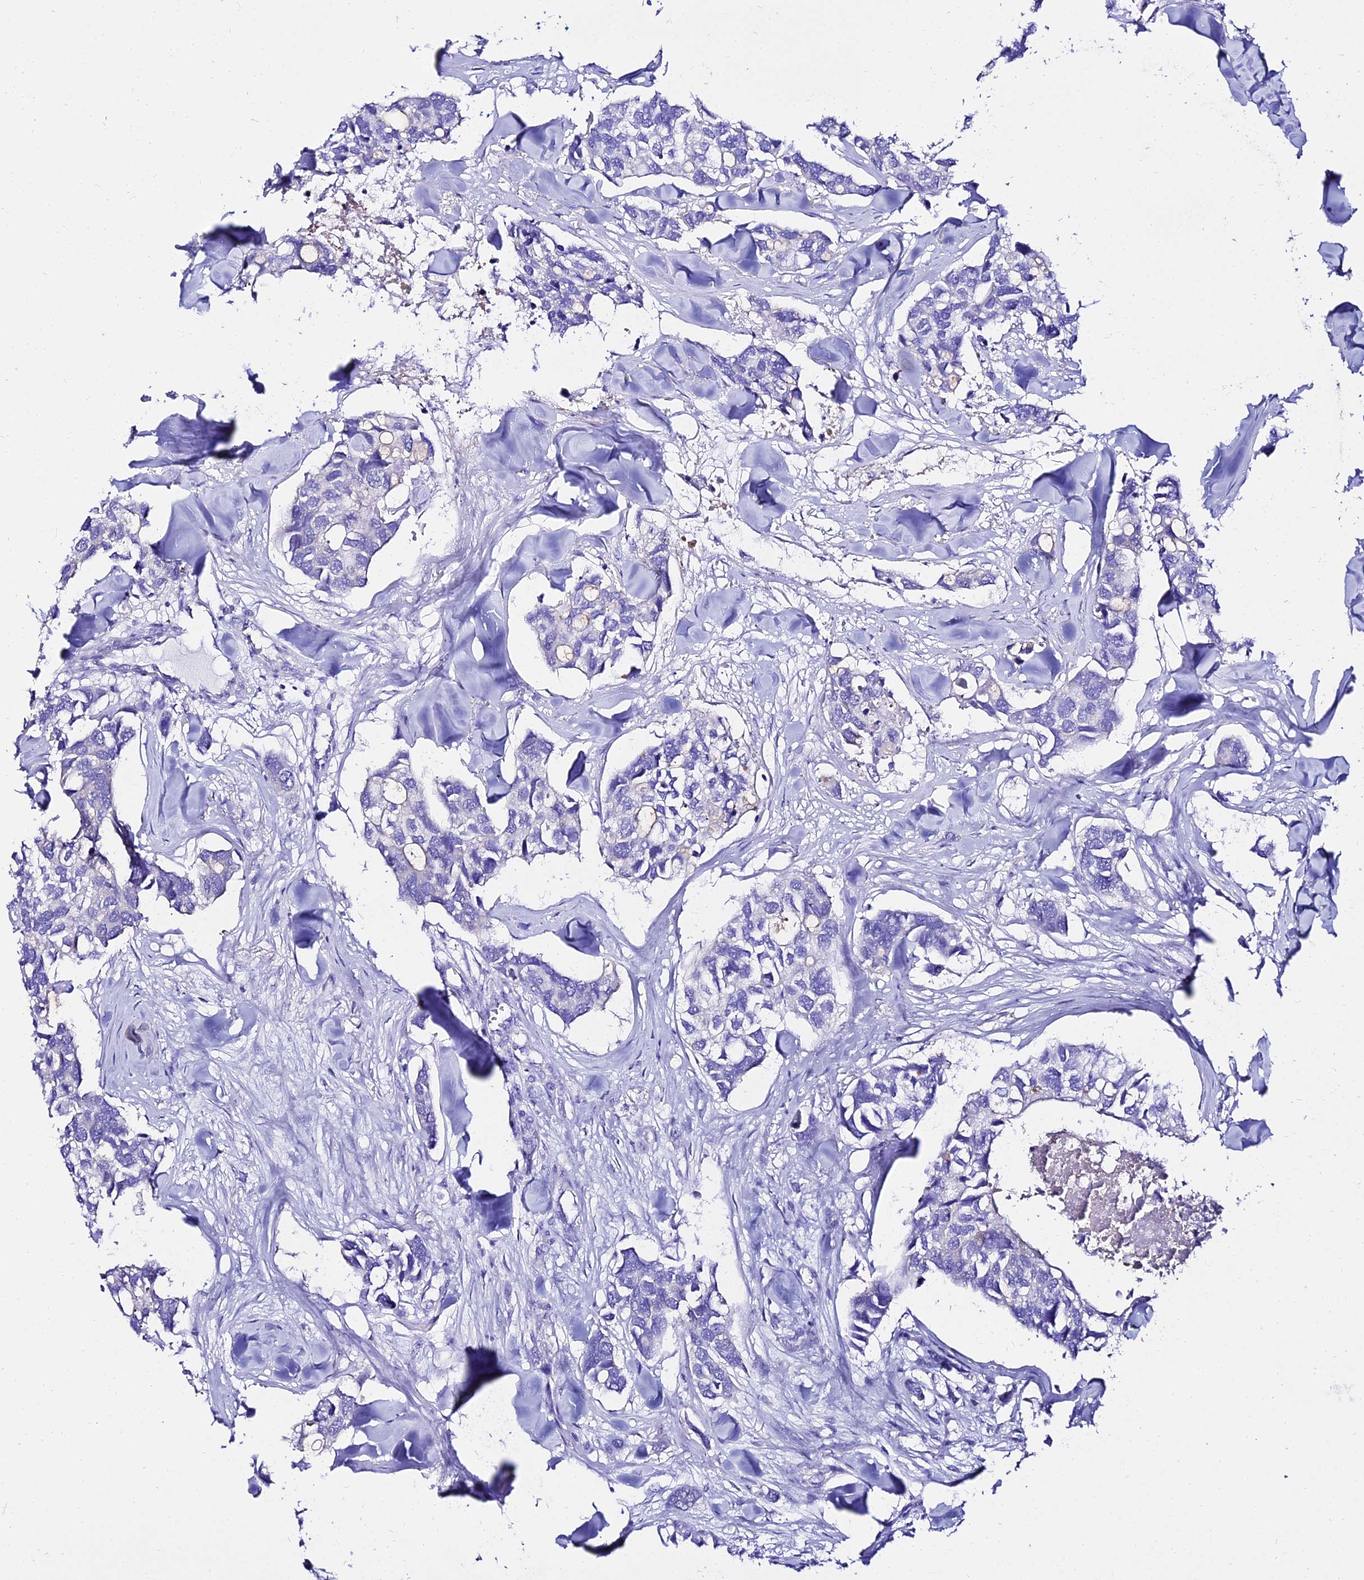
{"staining": {"intensity": "negative", "quantity": "none", "location": "none"}, "tissue": "breast cancer", "cell_type": "Tumor cells", "image_type": "cancer", "snomed": [{"axis": "morphology", "description": "Duct carcinoma"}, {"axis": "topography", "description": "Breast"}], "caption": "Breast cancer (invasive ductal carcinoma) stained for a protein using immunohistochemistry (IHC) shows no expression tumor cells.", "gene": "TUBA3D", "patient": {"sex": "female", "age": 83}}